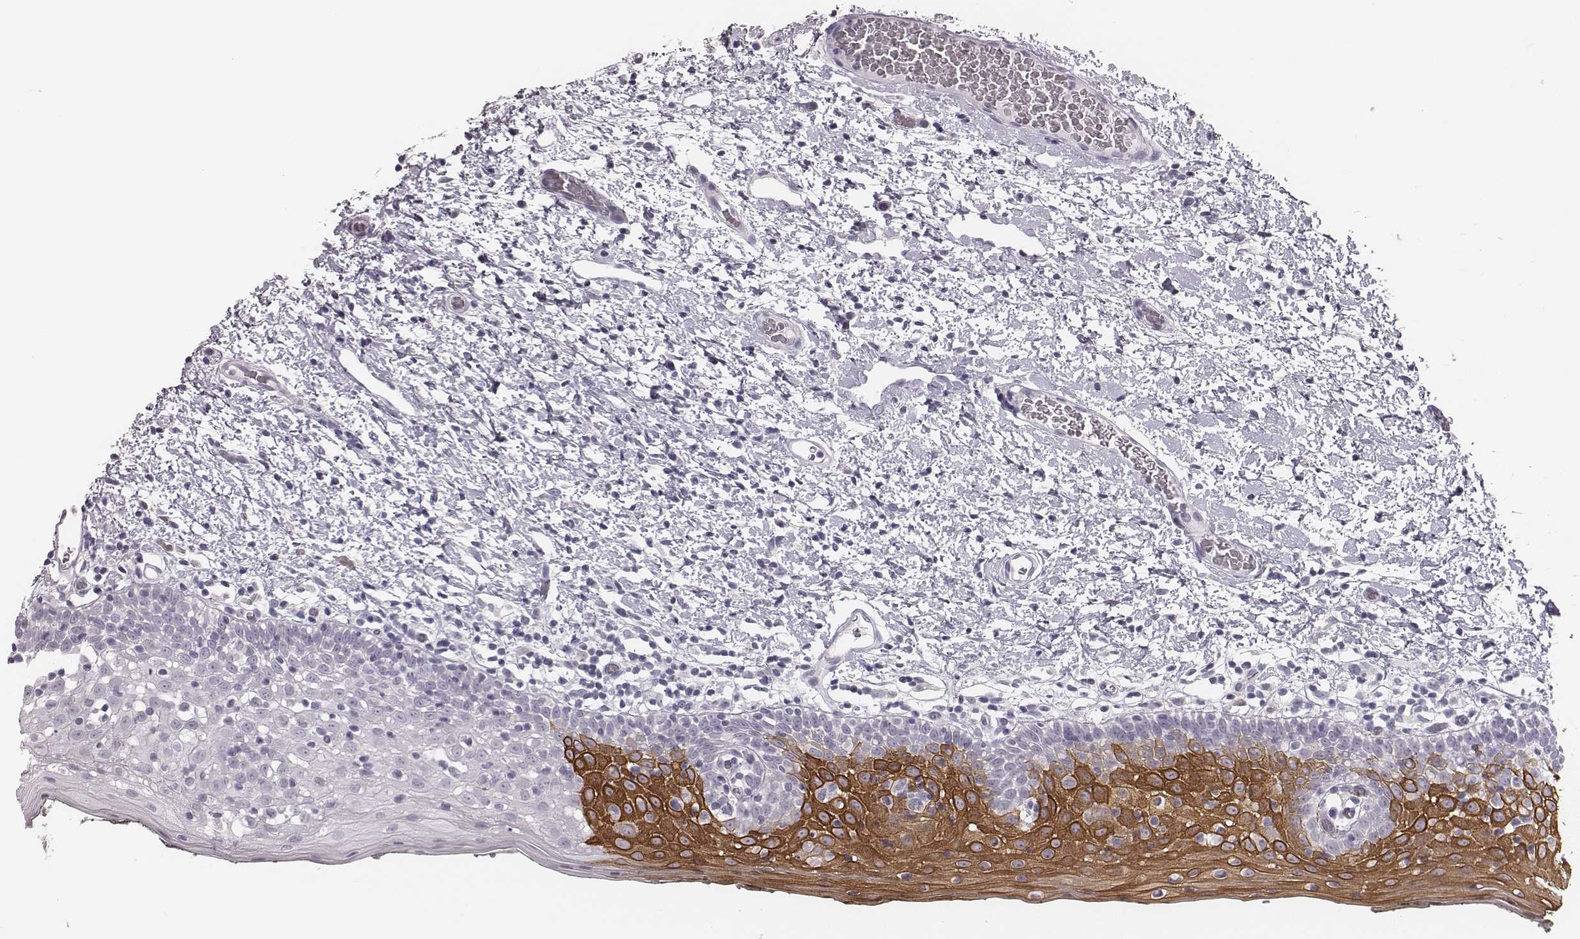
{"staining": {"intensity": "moderate", "quantity": "<25%", "location": "cytoplasmic/membranous"}, "tissue": "oral mucosa", "cell_type": "Squamous epithelial cells", "image_type": "normal", "snomed": [{"axis": "morphology", "description": "Normal tissue, NOS"}, {"axis": "morphology", "description": "Squamous cell carcinoma, NOS"}, {"axis": "topography", "description": "Oral tissue"}, {"axis": "topography", "description": "Head-Neck"}], "caption": "A micrograph of human oral mucosa stained for a protein displays moderate cytoplasmic/membranous brown staining in squamous epithelial cells.", "gene": "ADGRF4", "patient": {"sex": "male", "age": 69}}